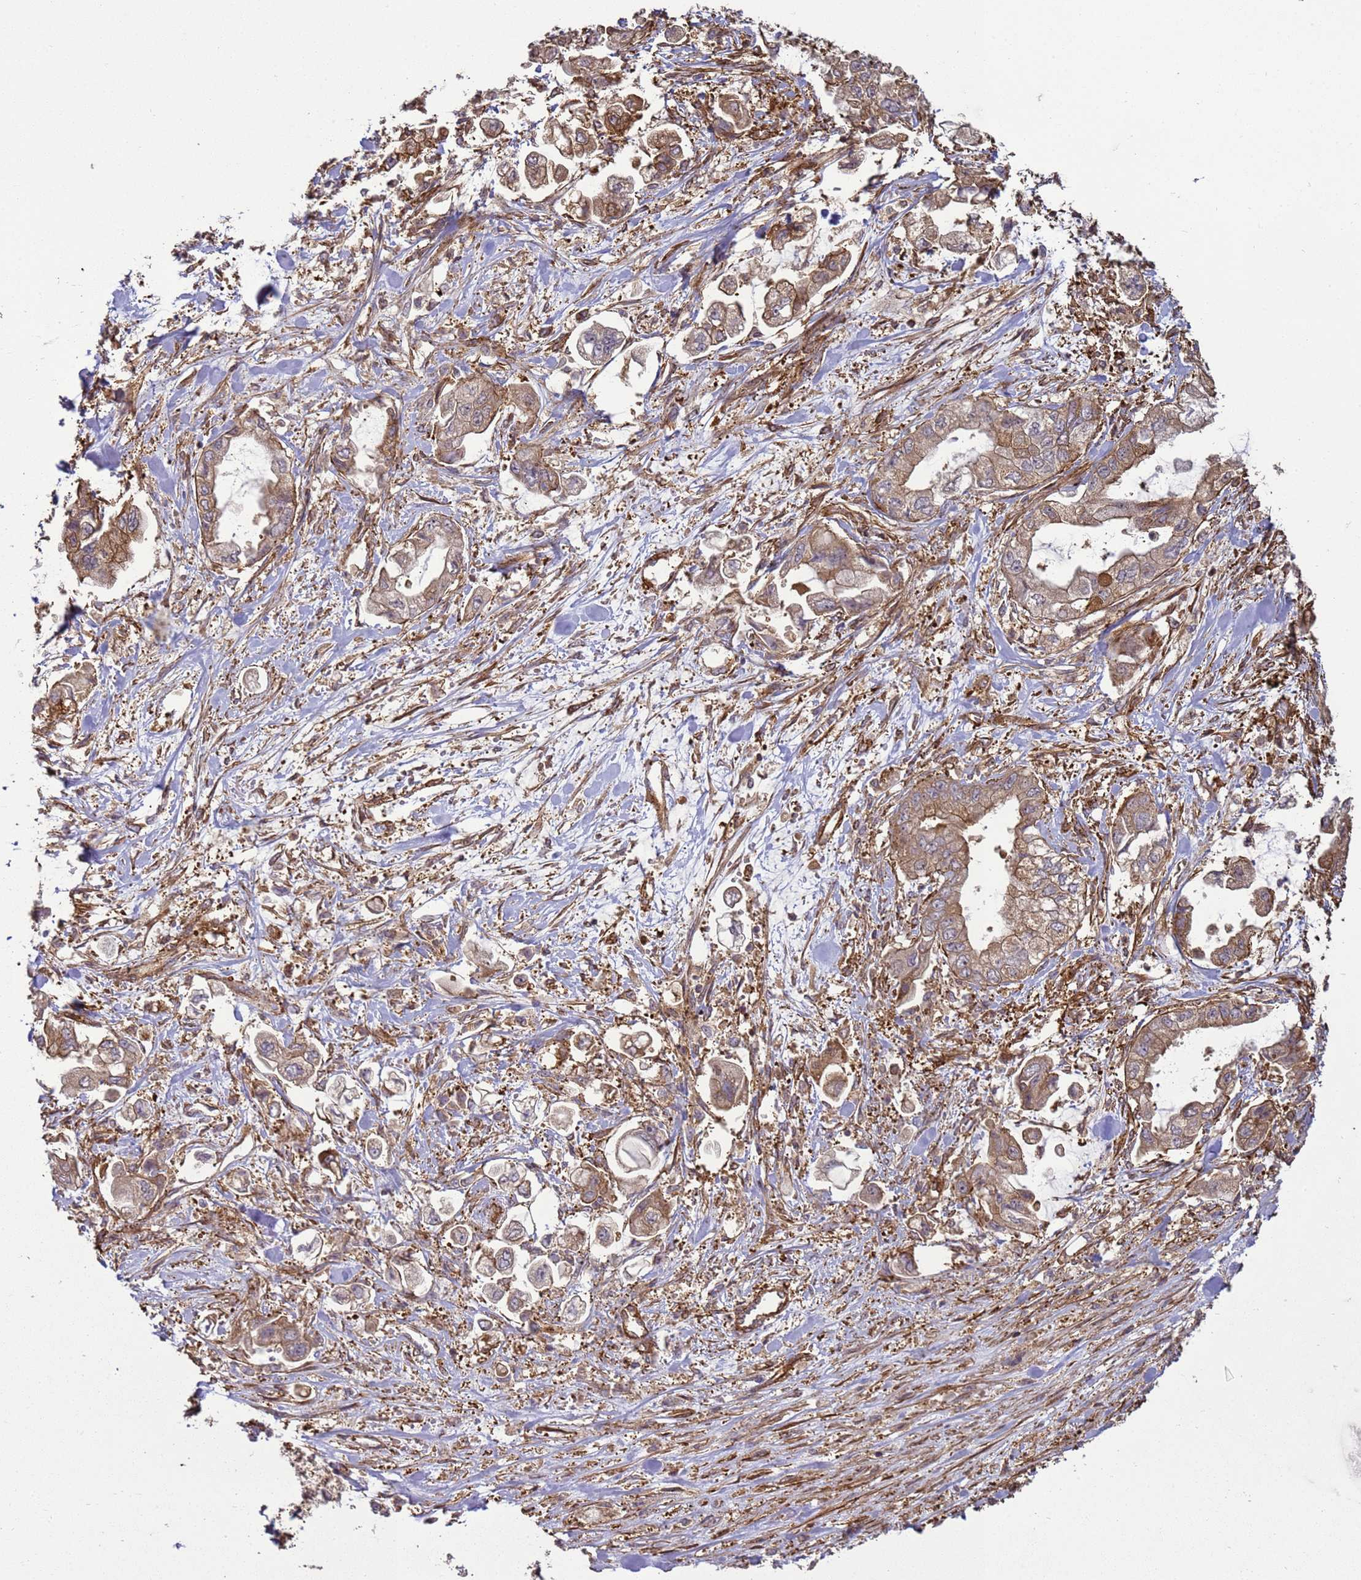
{"staining": {"intensity": "moderate", "quantity": ">75%", "location": "cytoplasmic/membranous"}, "tissue": "stomach cancer", "cell_type": "Tumor cells", "image_type": "cancer", "snomed": [{"axis": "morphology", "description": "Adenocarcinoma, NOS"}, {"axis": "topography", "description": "Stomach"}], "caption": "Immunohistochemistry histopathology image of stomach cancer stained for a protein (brown), which reveals medium levels of moderate cytoplasmic/membranous positivity in about >75% of tumor cells.", "gene": "CNOT1", "patient": {"sex": "male", "age": 62}}